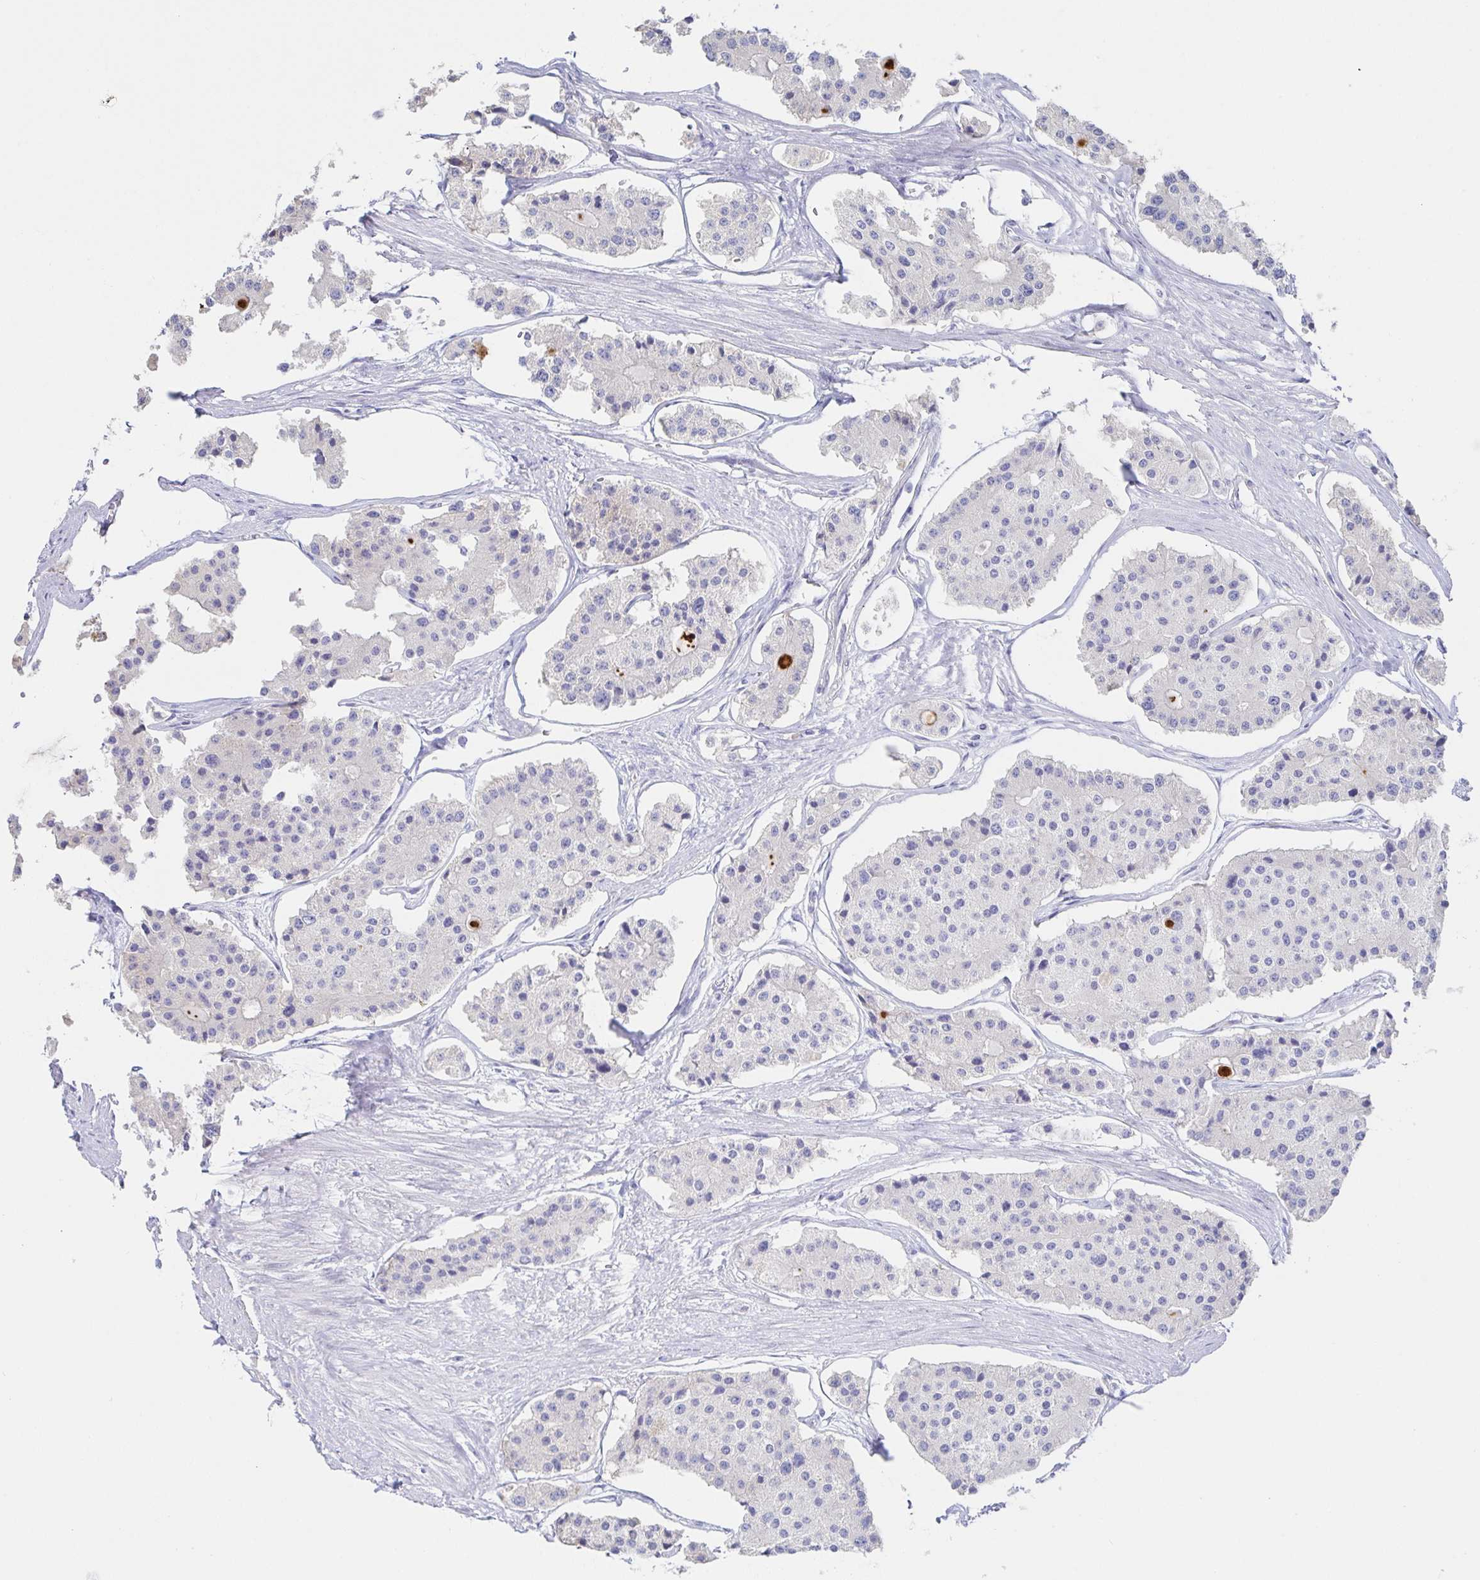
{"staining": {"intensity": "negative", "quantity": "none", "location": "none"}, "tissue": "carcinoid", "cell_type": "Tumor cells", "image_type": "cancer", "snomed": [{"axis": "morphology", "description": "Carcinoid, malignant, NOS"}, {"axis": "topography", "description": "Small intestine"}], "caption": "Micrograph shows no protein staining in tumor cells of malignant carcinoid tissue.", "gene": "SIAH3", "patient": {"sex": "female", "age": 65}}